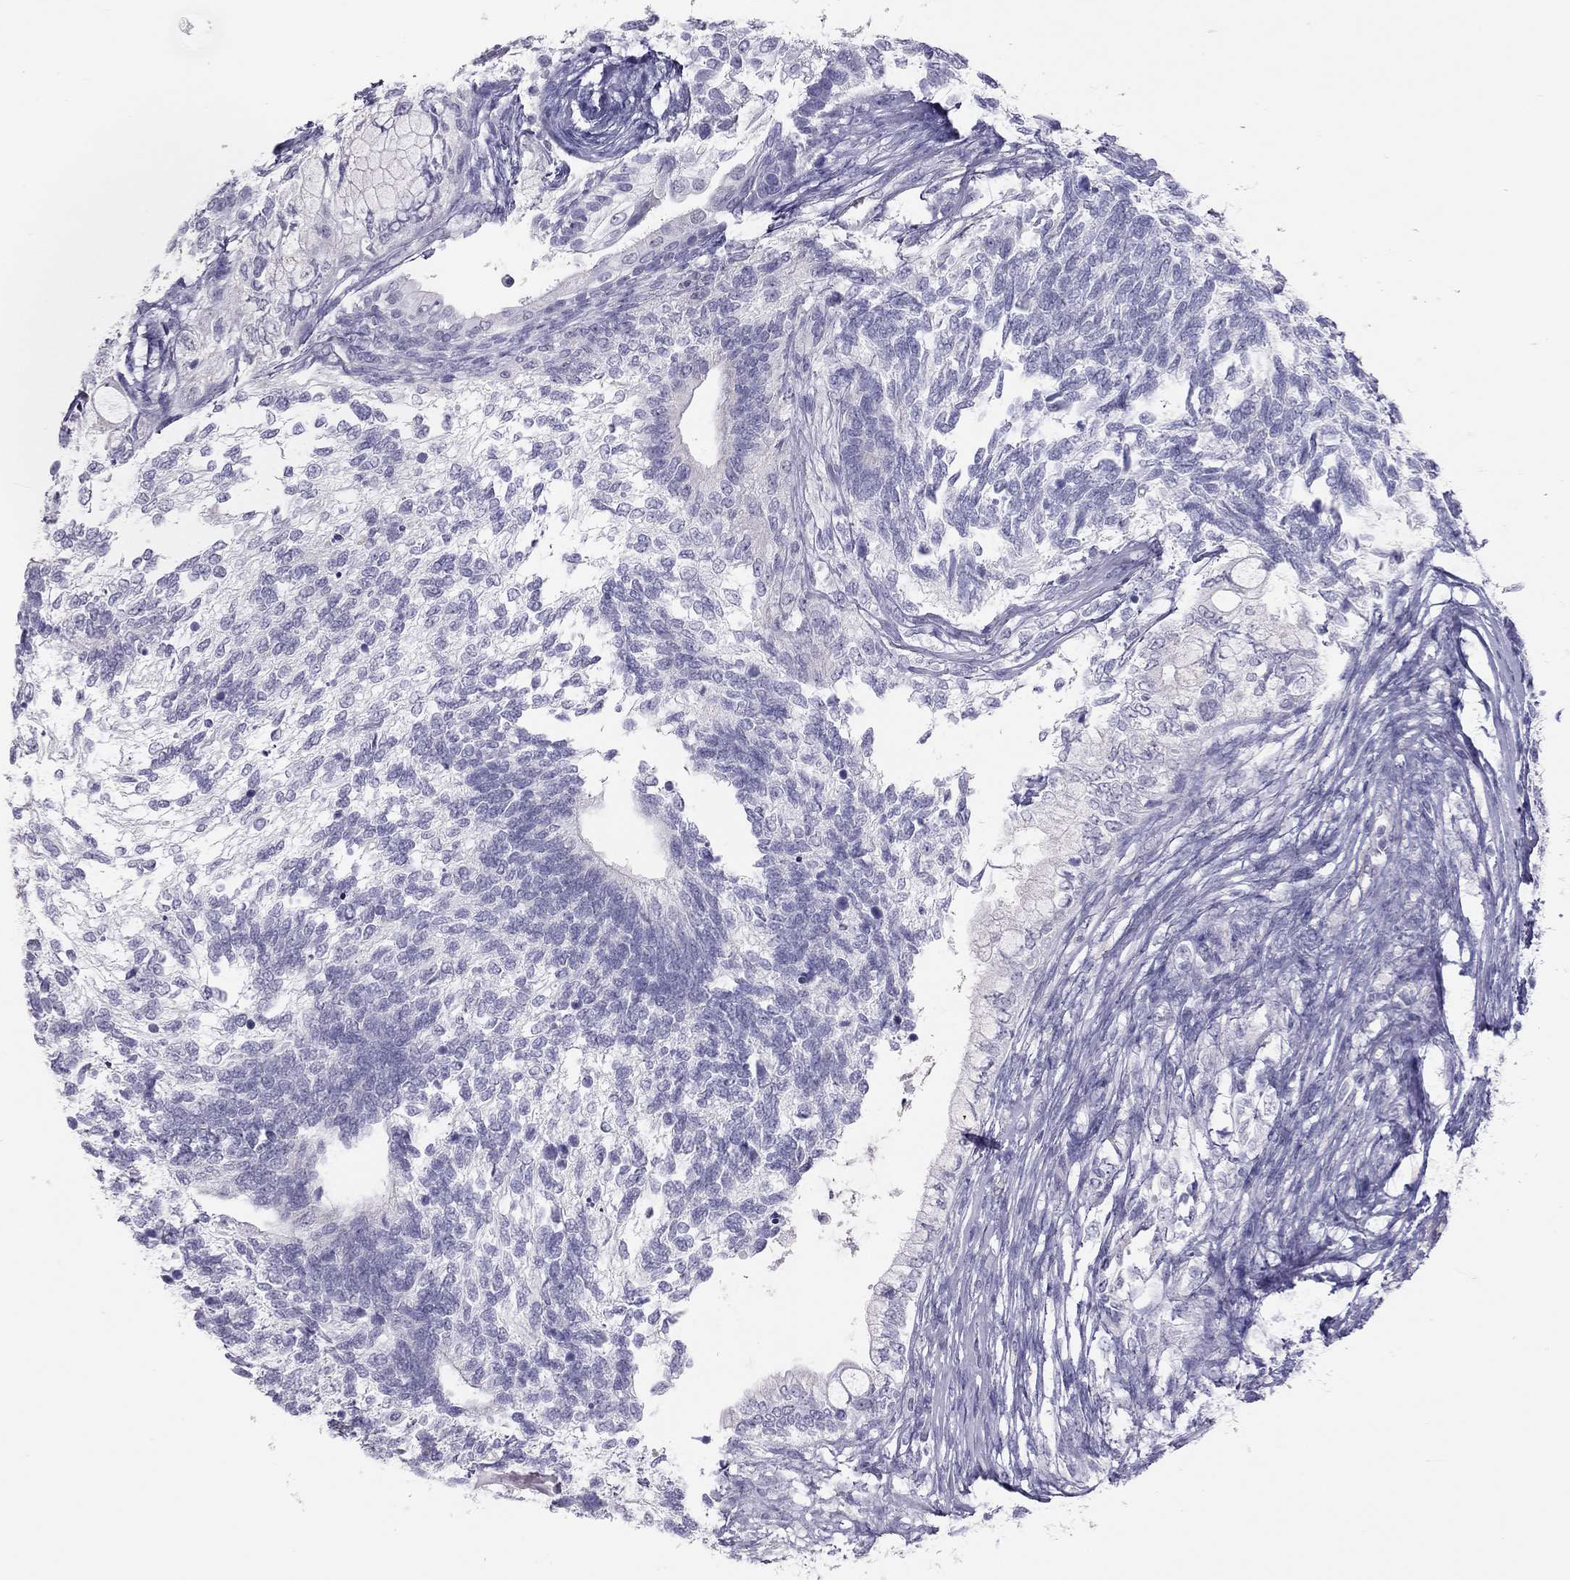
{"staining": {"intensity": "negative", "quantity": "none", "location": "none"}, "tissue": "testis cancer", "cell_type": "Tumor cells", "image_type": "cancer", "snomed": [{"axis": "morphology", "description": "Seminoma, NOS"}, {"axis": "morphology", "description": "Carcinoma, Embryonal, NOS"}, {"axis": "topography", "description": "Testis"}], "caption": "DAB (3,3'-diaminobenzidine) immunohistochemical staining of testis cancer (embryonal carcinoma) demonstrates no significant positivity in tumor cells.", "gene": "SPATA12", "patient": {"sex": "male", "age": 41}}